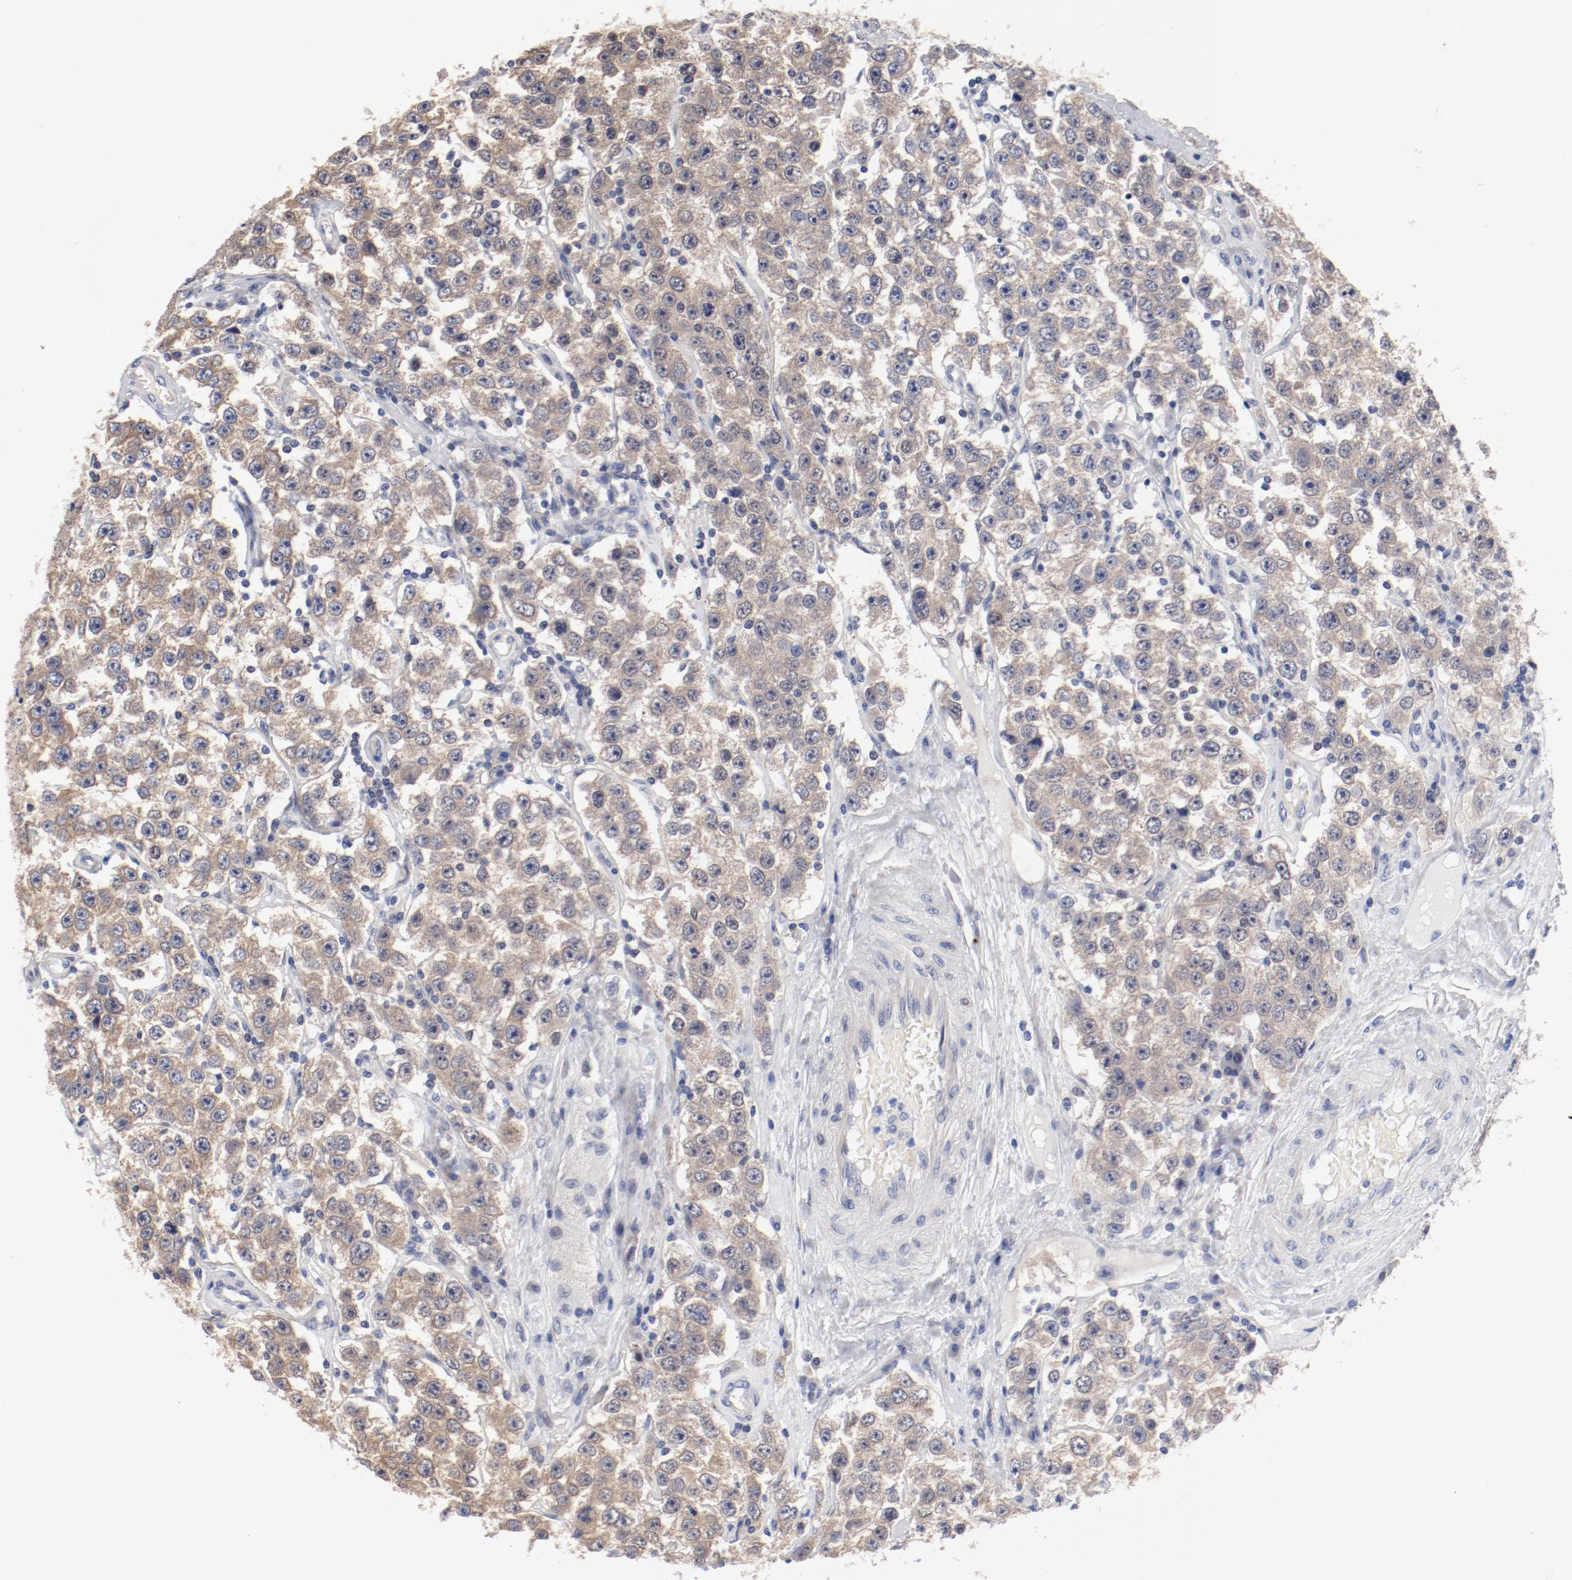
{"staining": {"intensity": "weak", "quantity": ">75%", "location": "cytoplasmic/membranous"}, "tissue": "testis cancer", "cell_type": "Tumor cells", "image_type": "cancer", "snomed": [{"axis": "morphology", "description": "Seminoma, NOS"}, {"axis": "topography", "description": "Testis"}], "caption": "Testis cancer was stained to show a protein in brown. There is low levels of weak cytoplasmic/membranous staining in about >75% of tumor cells. (IHC, brightfield microscopy, high magnification).", "gene": "GPR143", "patient": {"sex": "male", "age": 52}}